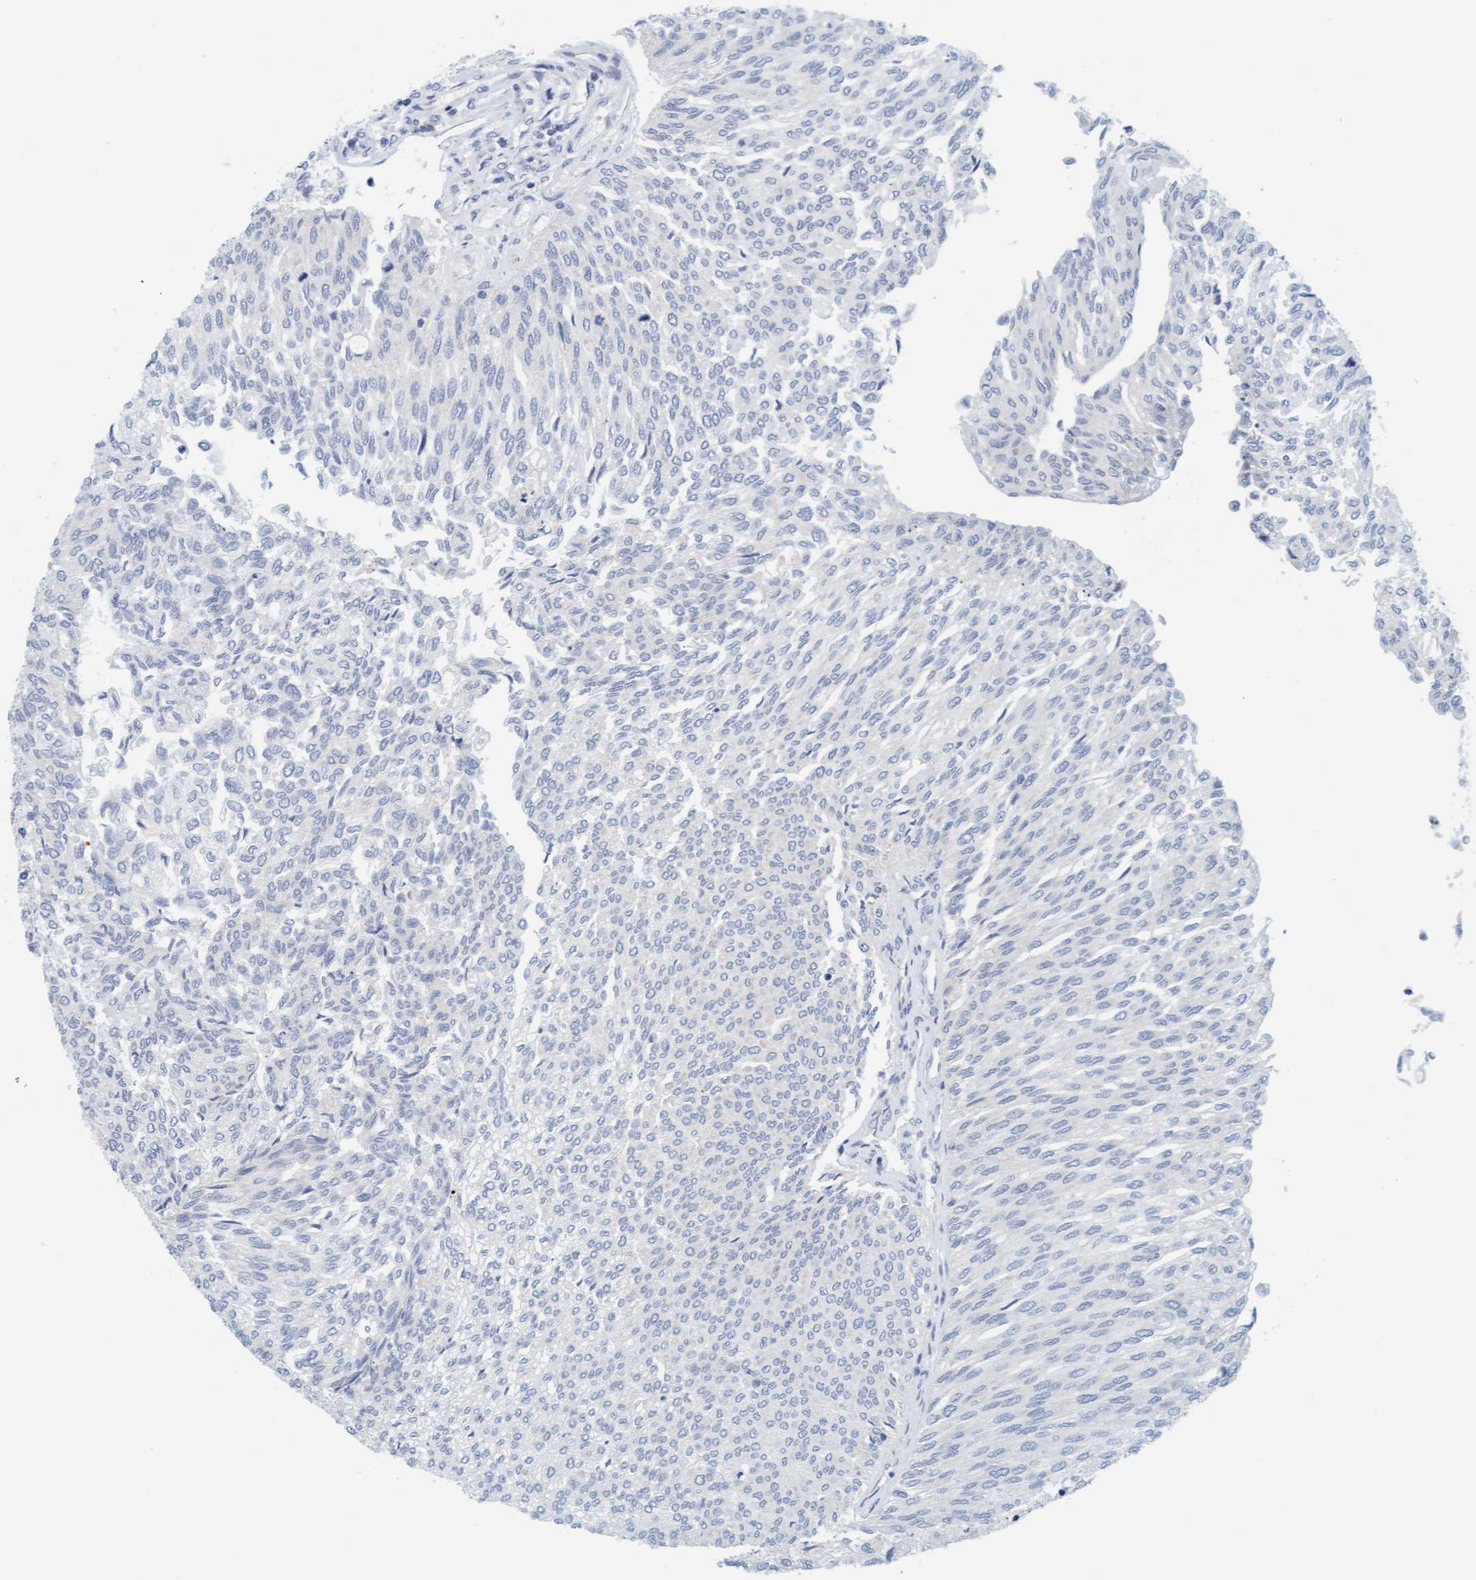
{"staining": {"intensity": "negative", "quantity": "none", "location": "none"}, "tissue": "urothelial cancer", "cell_type": "Tumor cells", "image_type": "cancer", "snomed": [{"axis": "morphology", "description": "Urothelial carcinoma, Low grade"}, {"axis": "topography", "description": "Urinary bladder"}], "caption": "Urothelial carcinoma (low-grade) stained for a protein using immunohistochemistry reveals no expression tumor cells.", "gene": "CPA3", "patient": {"sex": "female", "age": 79}}